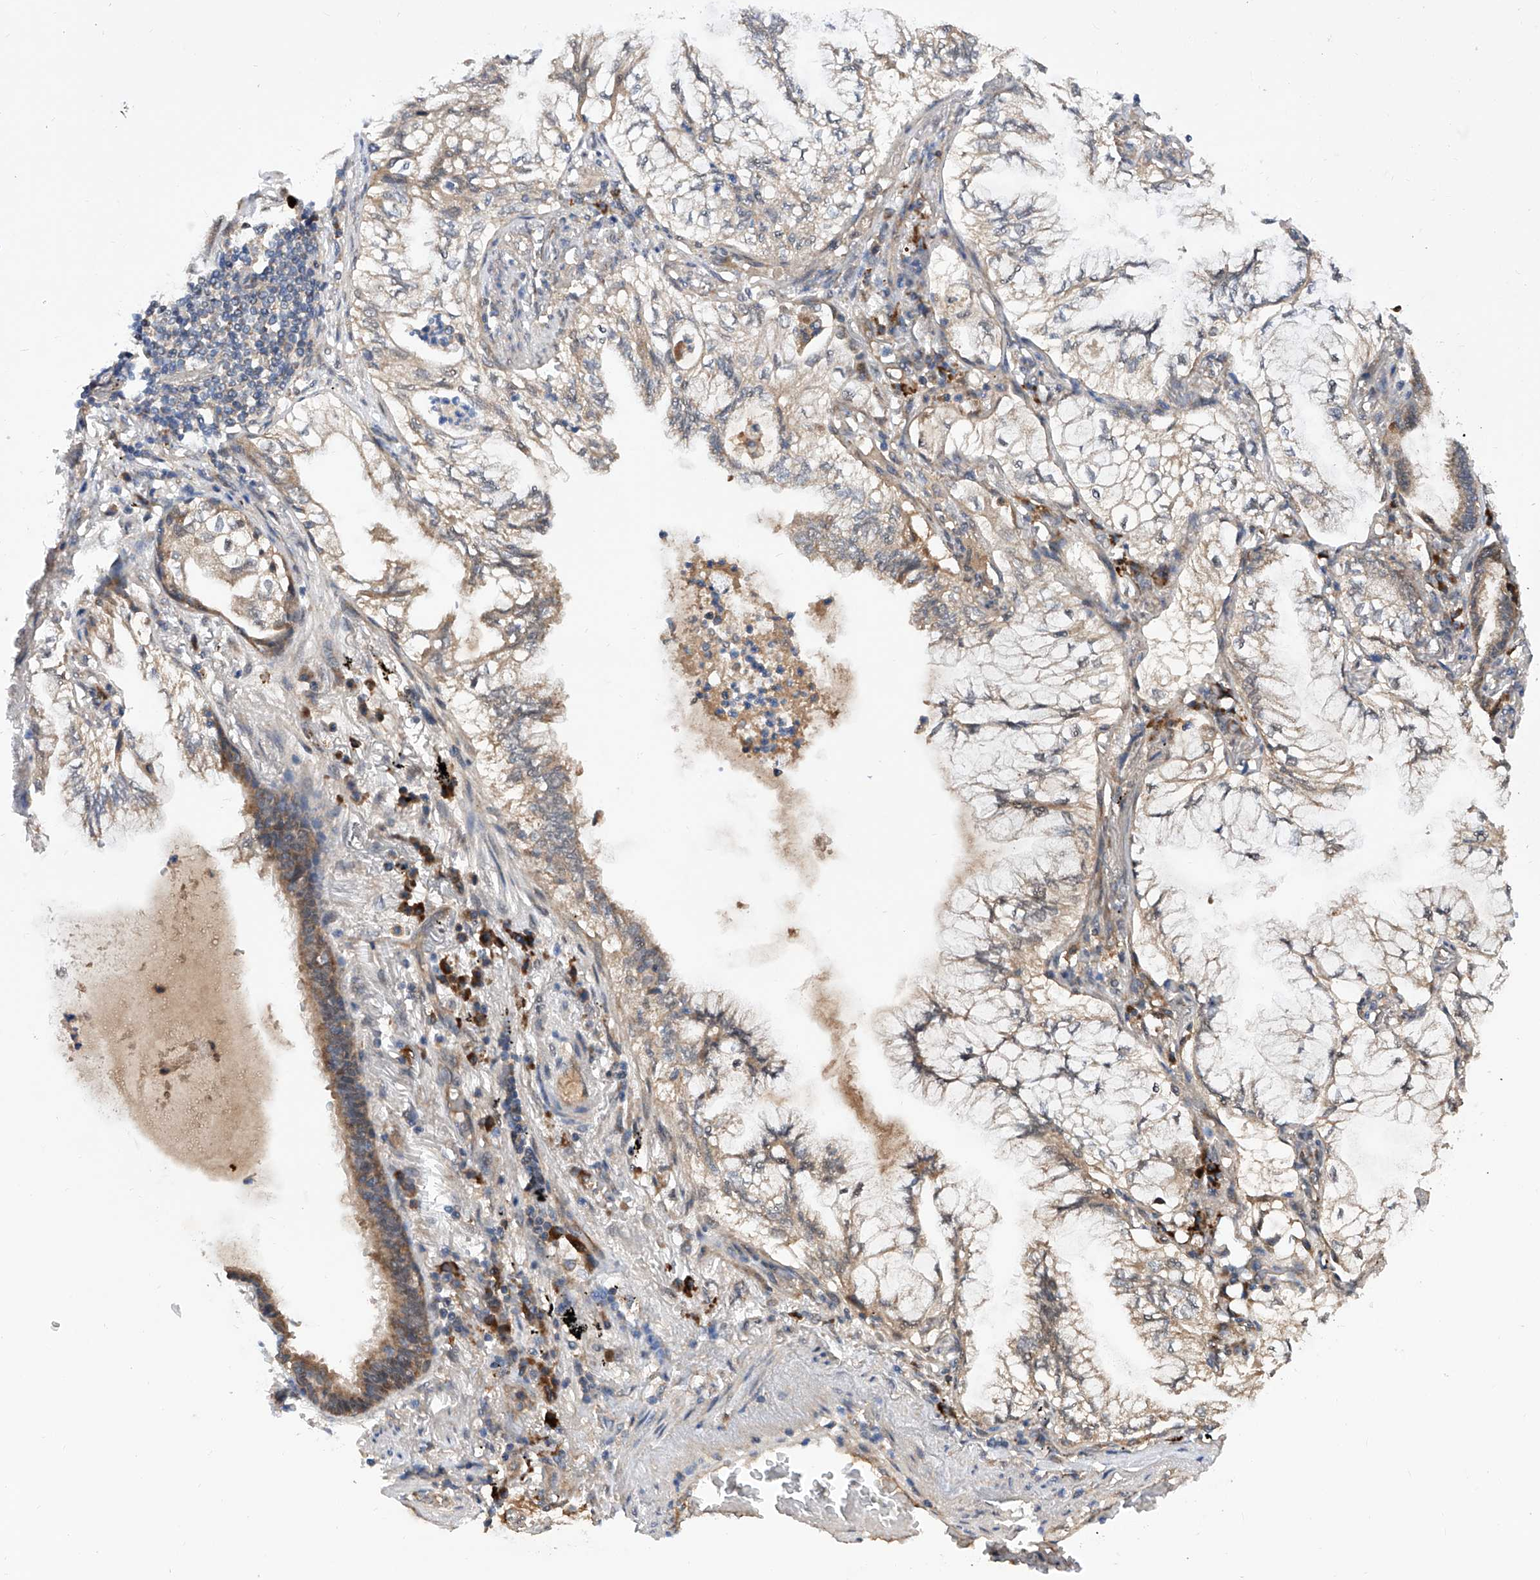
{"staining": {"intensity": "weak", "quantity": "25%-75%", "location": "cytoplasmic/membranous"}, "tissue": "lung cancer", "cell_type": "Tumor cells", "image_type": "cancer", "snomed": [{"axis": "morphology", "description": "Adenocarcinoma, NOS"}, {"axis": "topography", "description": "Lung"}], "caption": "Lung cancer was stained to show a protein in brown. There is low levels of weak cytoplasmic/membranous expression in approximately 25%-75% of tumor cells.", "gene": "USP45", "patient": {"sex": "female", "age": 70}}